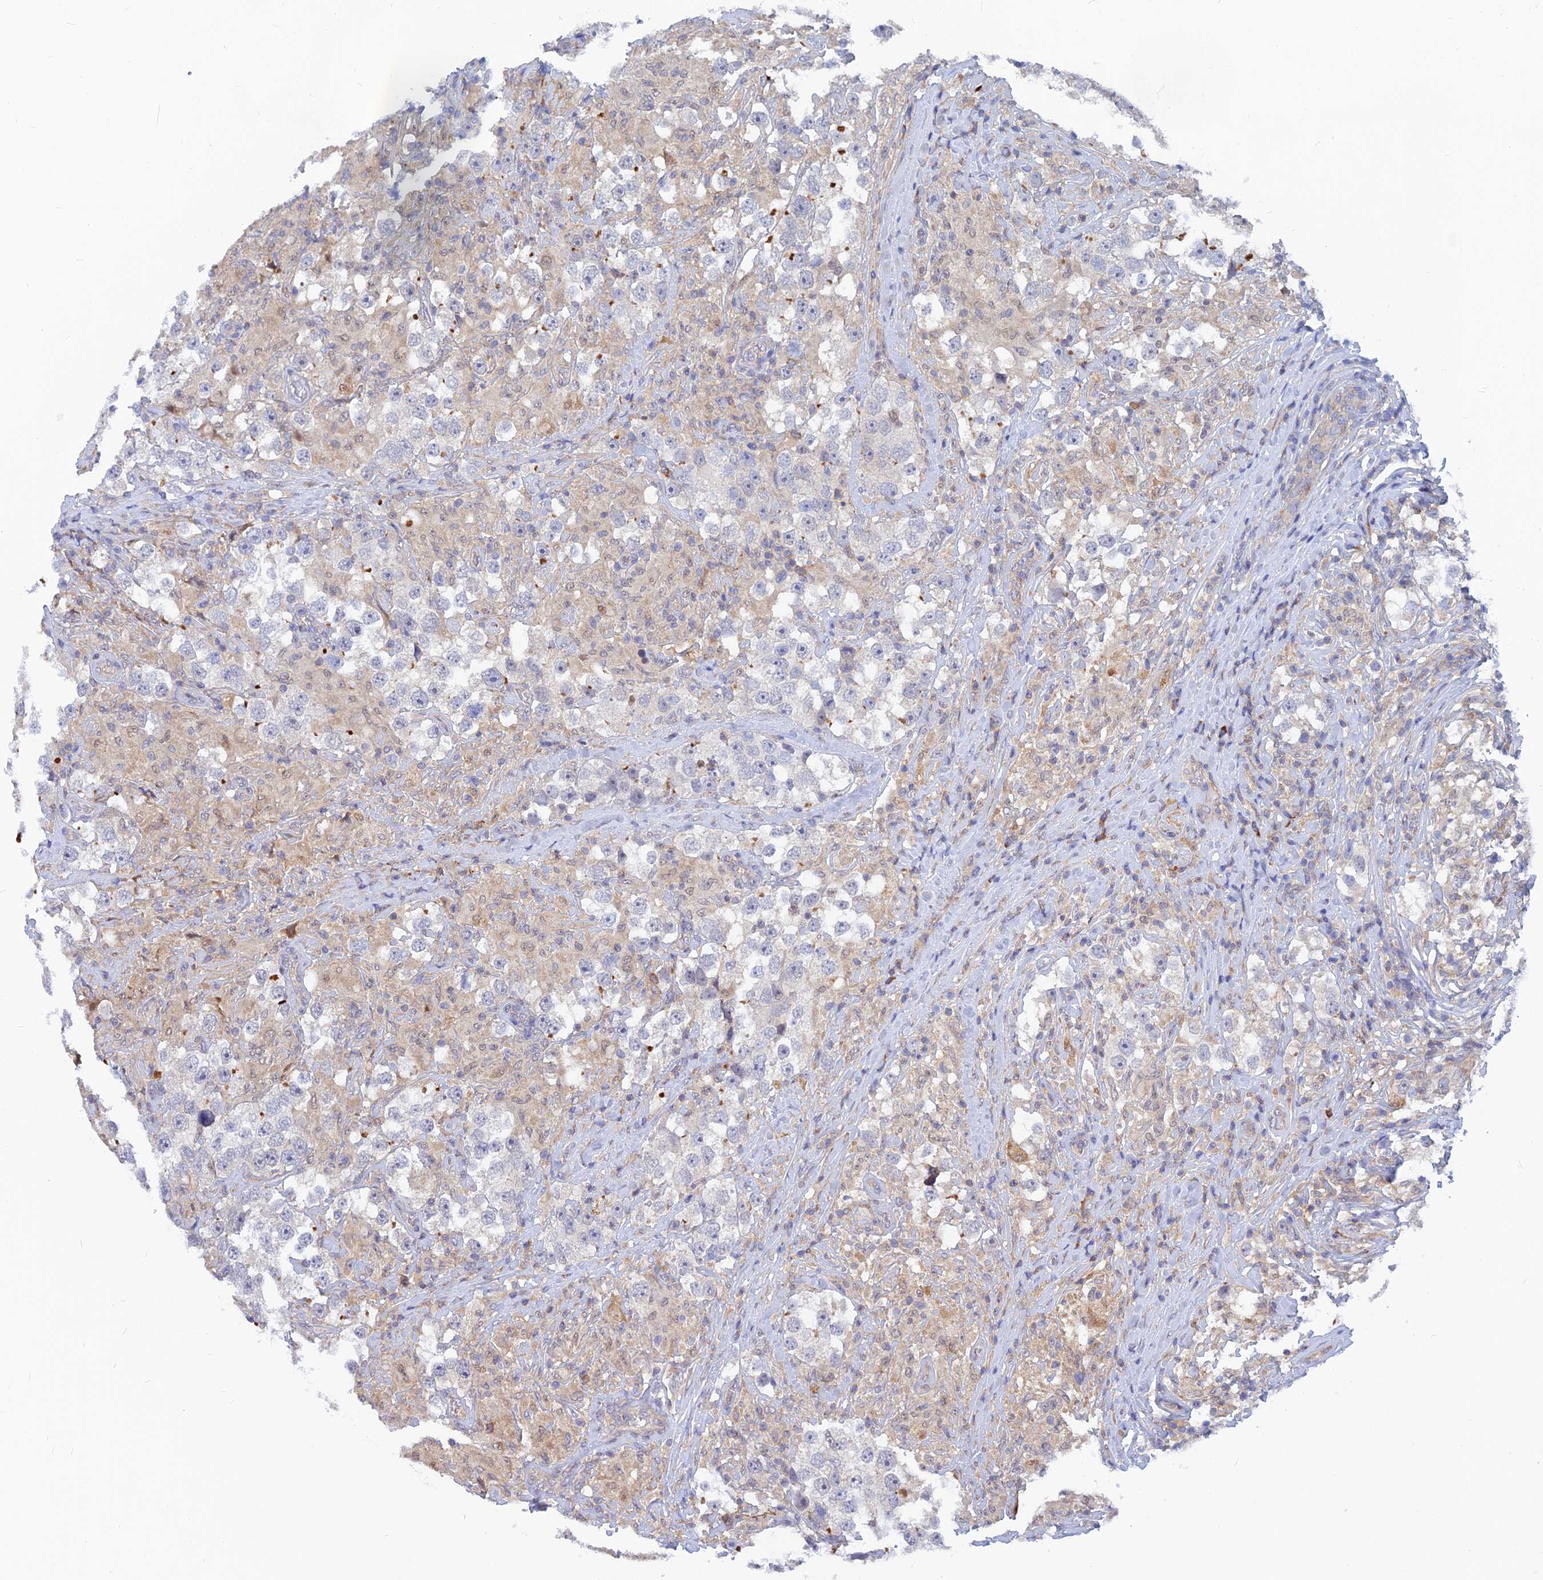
{"staining": {"intensity": "negative", "quantity": "none", "location": "none"}, "tissue": "testis cancer", "cell_type": "Tumor cells", "image_type": "cancer", "snomed": [{"axis": "morphology", "description": "Seminoma, NOS"}, {"axis": "topography", "description": "Testis"}], "caption": "High magnification brightfield microscopy of testis seminoma stained with DAB (brown) and counterstained with hematoxylin (blue): tumor cells show no significant expression. (IHC, brightfield microscopy, high magnification).", "gene": "DNAJC16", "patient": {"sex": "male", "age": 46}}